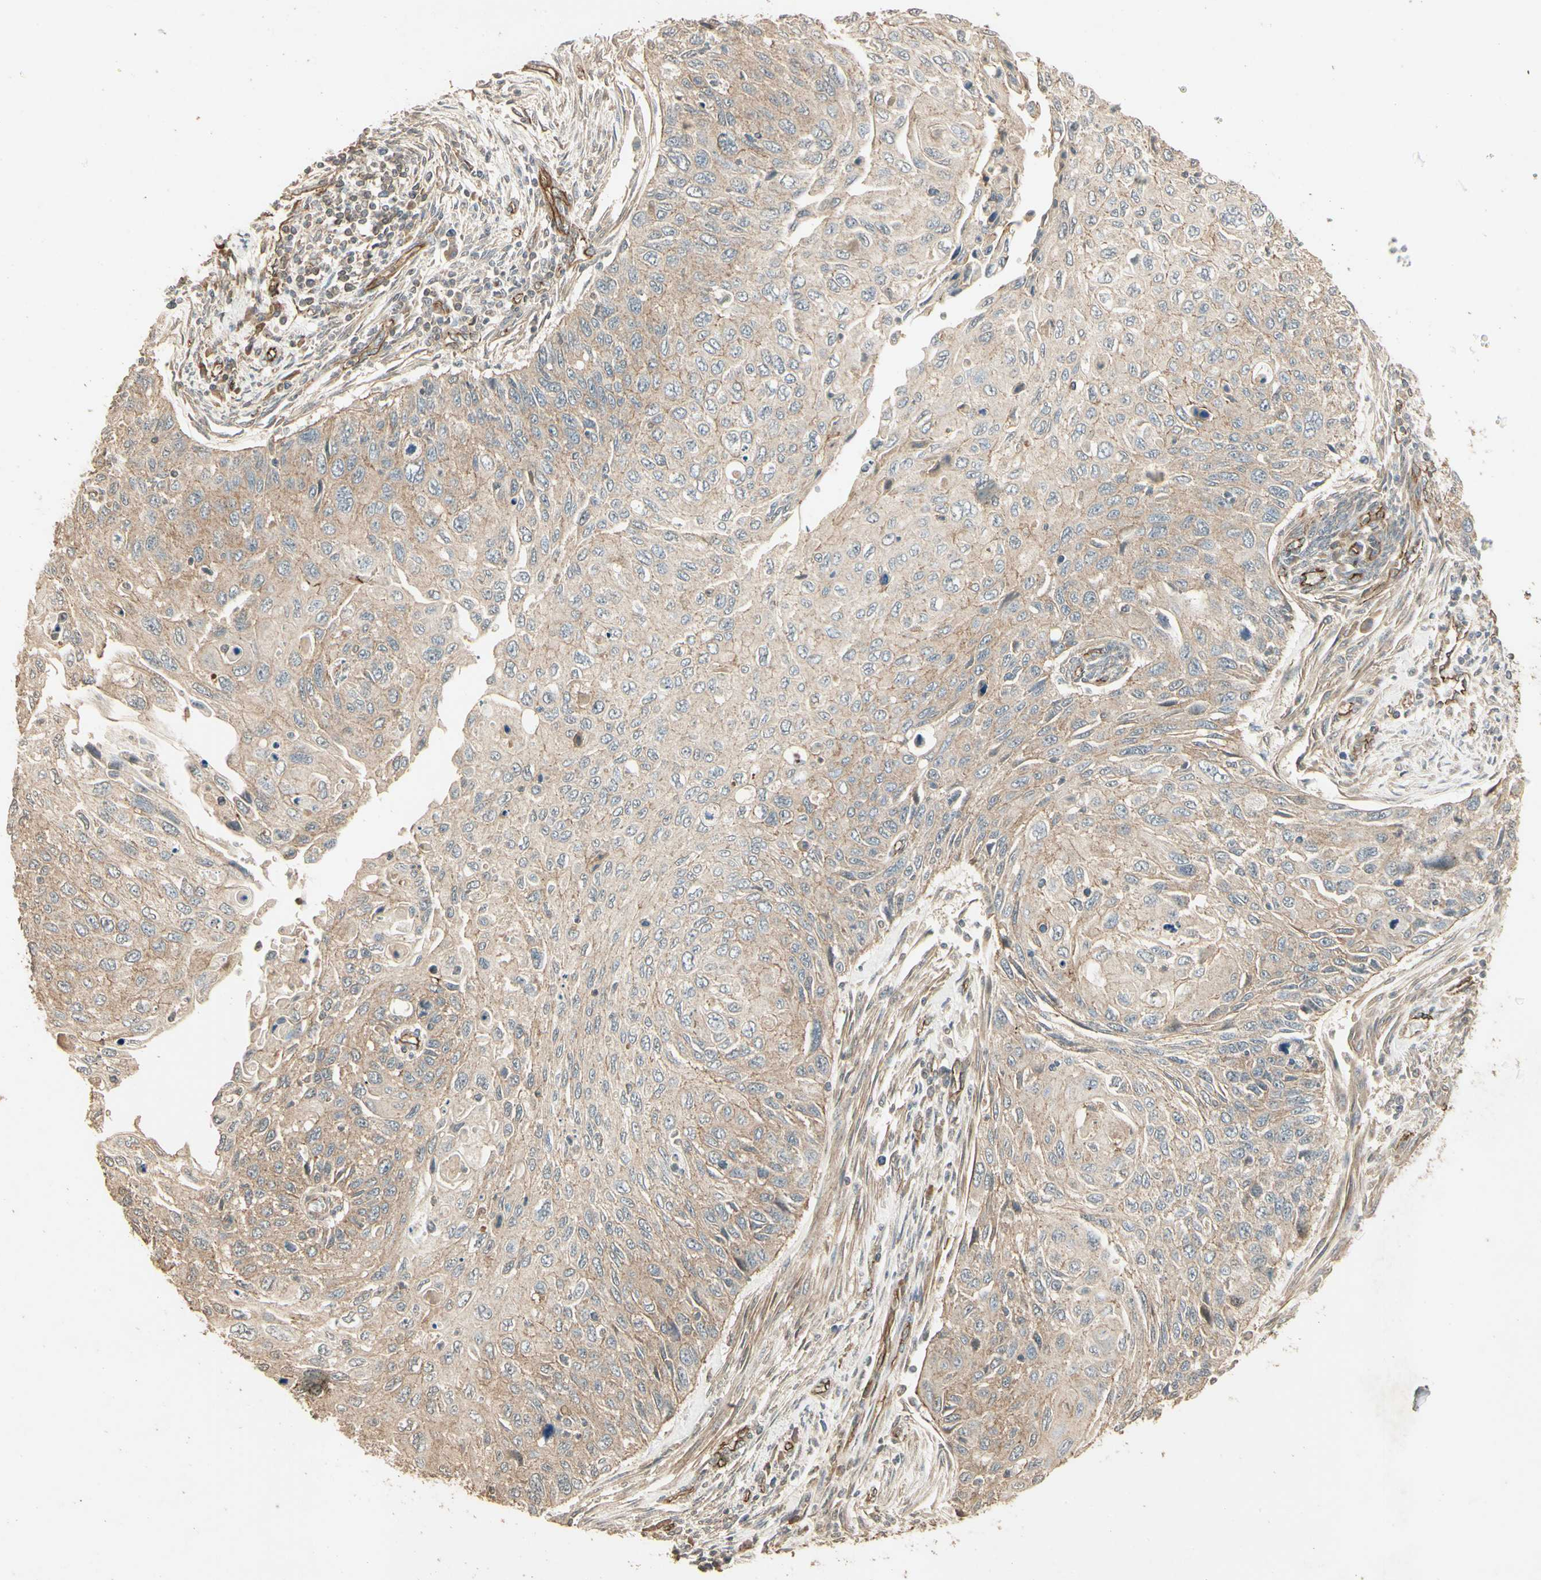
{"staining": {"intensity": "weak", "quantity": ">75%", "location": "cytoplasmic/membranous"}, "tissue": "cervical cancer", "cell_type": "Tumor cells", "image_type": "cancer", "snomed": [{"axis": "morphology", "description": "Squamous cell carcinoma, NOS"}, {"axis": "topography", "description": "Cervix"}], "caption": "Human cervical cancer stained with a brown dye demonstrates weak cytoplasmic/membranous positive expression in approximately >75% of tumor cells.", "gene": "RNF180", "patient": {"sex": "female", "age": 70}}